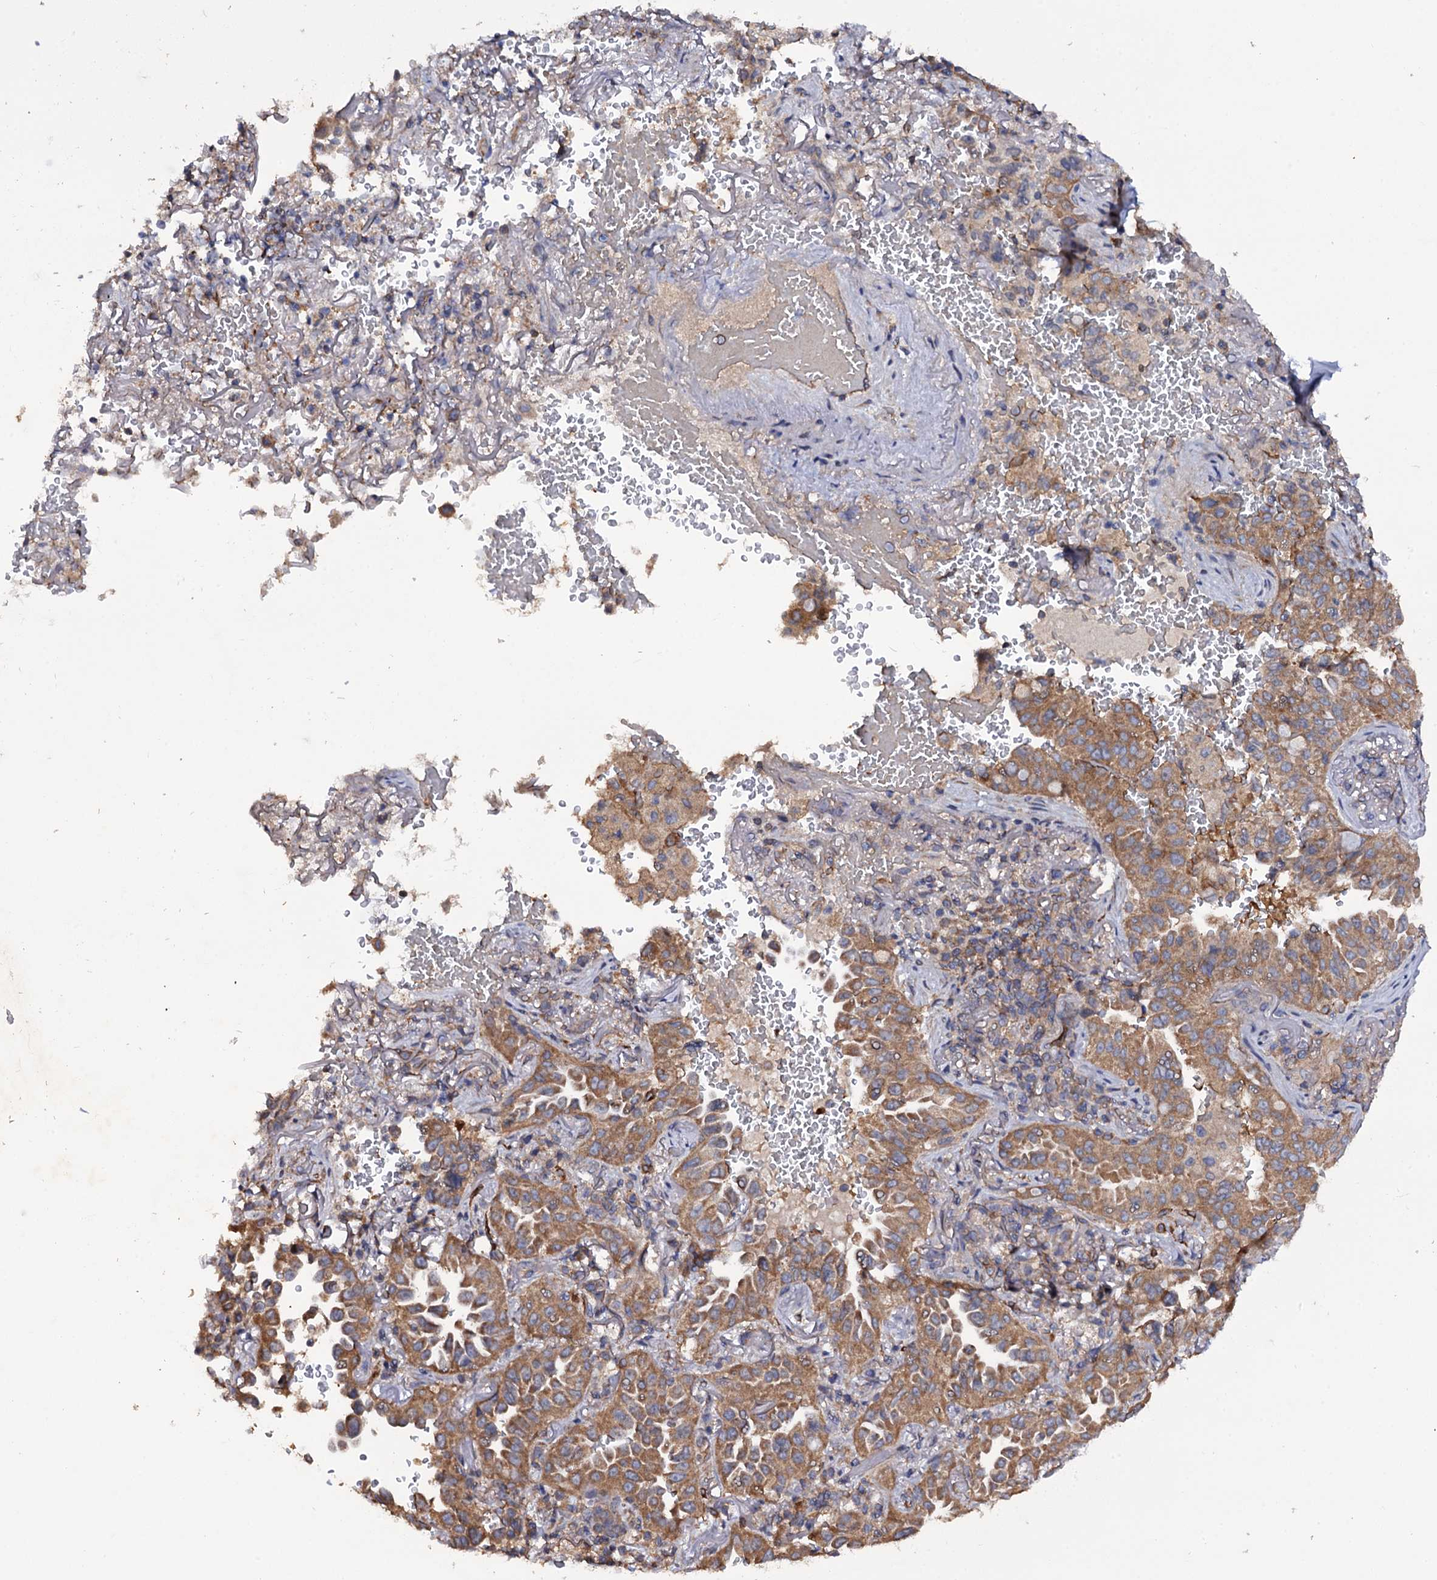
{"staining": {"intensity": "moderate", "quantity": ">75%", "location": "cytoplasmic/membranous"}, "tissue": "lung cancer", "cell_type": "Tumor cells", "image_type": "cancer", "snomed": [{"axis": "morphology", "description": "Adenocarcinoma, NOS"}, {"axis": "topography", "description": "Lung"}], "caption": "Immunohistochemistry micrograph of human lung cancer stained for a protein (brown), which shows medium levels of moderate cytoplasmic/membranous positivity in approximately >75% of tumor cells.", "gene": "TTC23", "patient": {"sex": "female", "age": 69}}